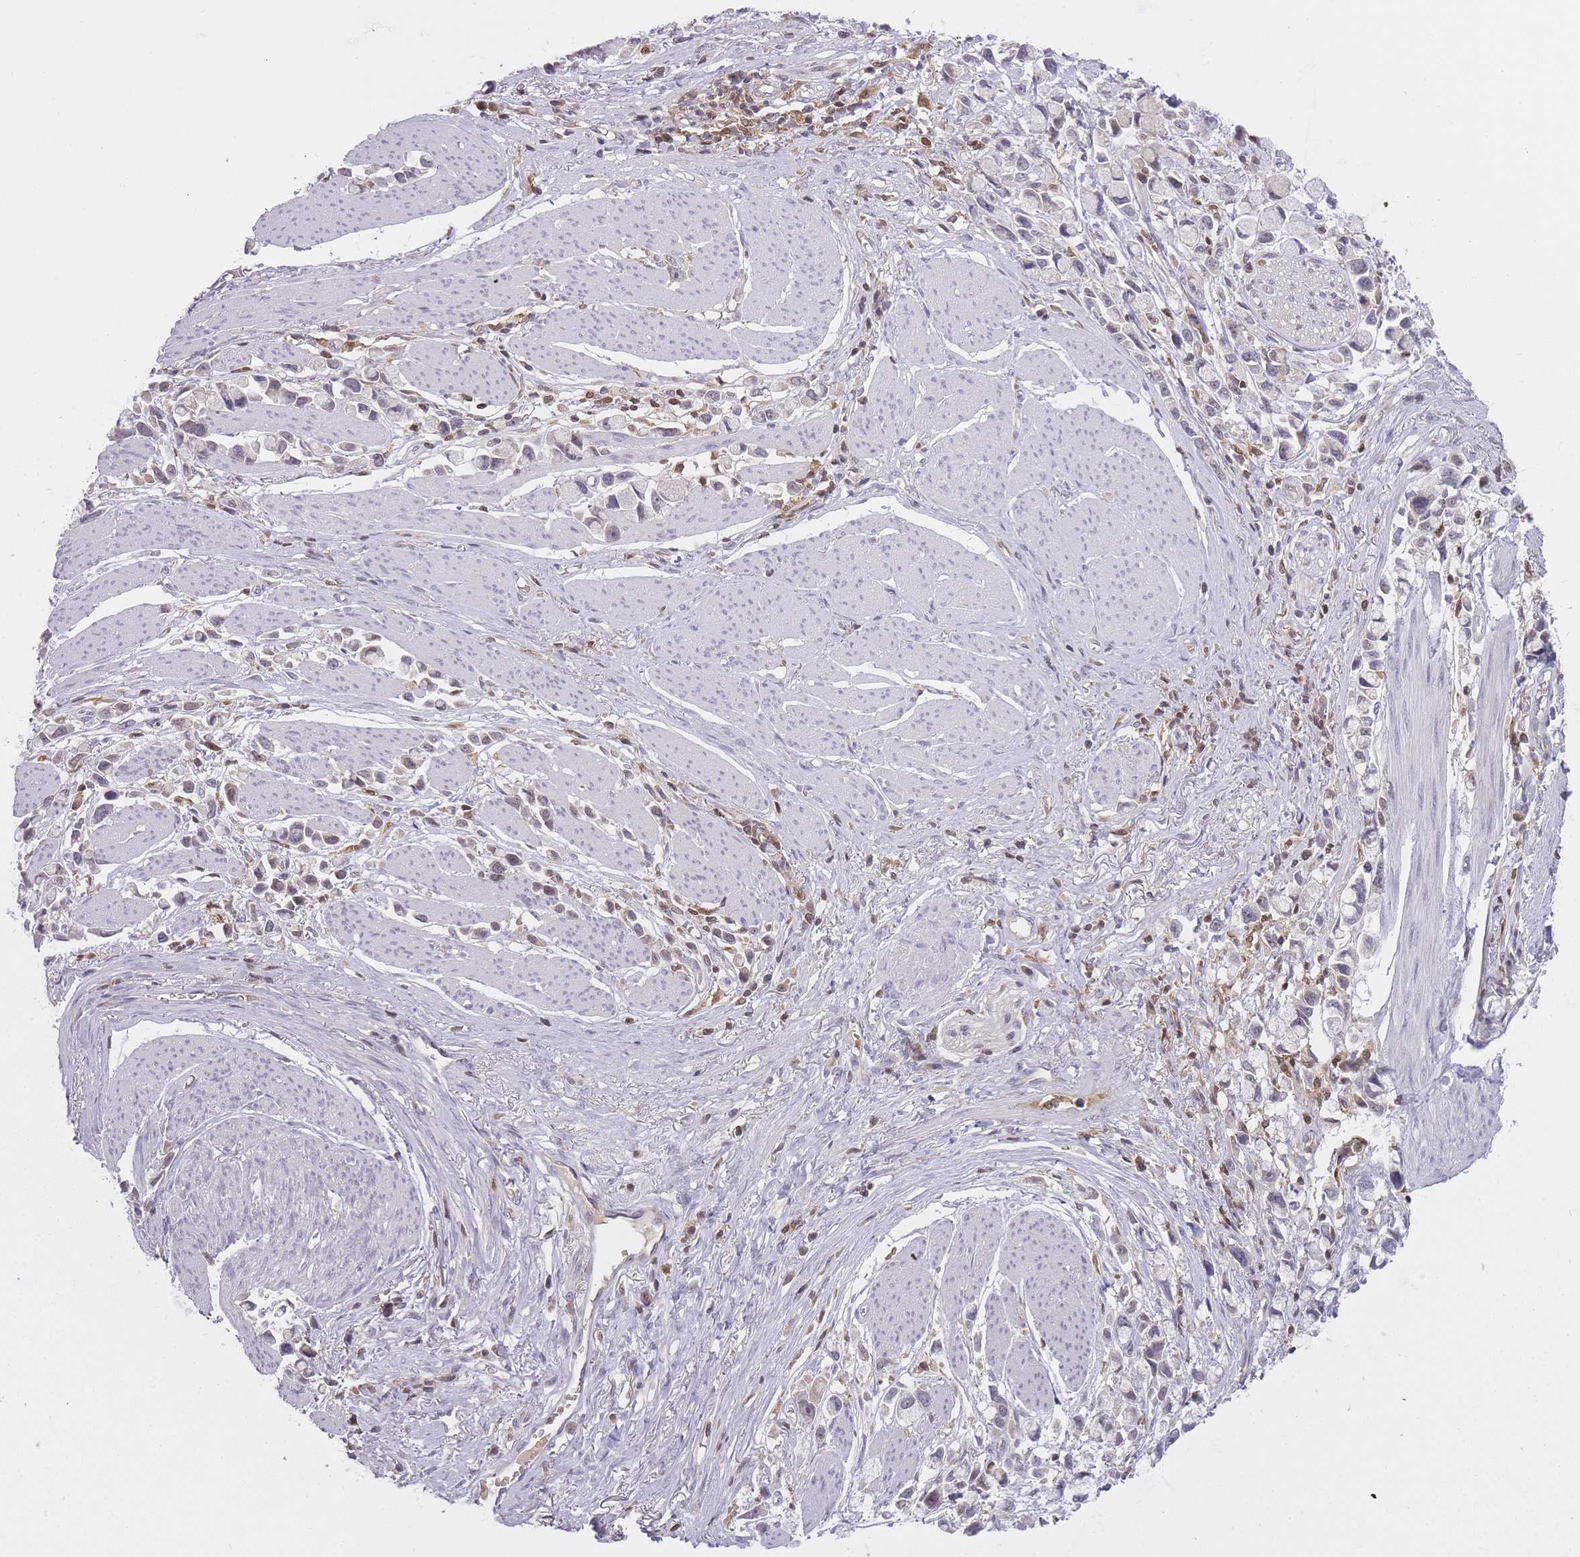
{"staining": {"intensity": "negative", "quantity": "none", "location": "none"}, "tissue": "stomach cancer", "cell_type": "Tumor cells", "image_type": "cancer", "snomed": [{"axis": "morphology", "description": "Adenocarcinoma, NOS"}, {"axis": "topography", "description": "Stomach"}], "caption": "IHC micrograph of neoplastic tissue: stomach adenocarcinoma stained with DAB (3,3'-diaminobenzidine) shows no significant protein expression in tumor cells.", "gene": "CXorf38", "patient": {"sex": "female", "age": 81}}